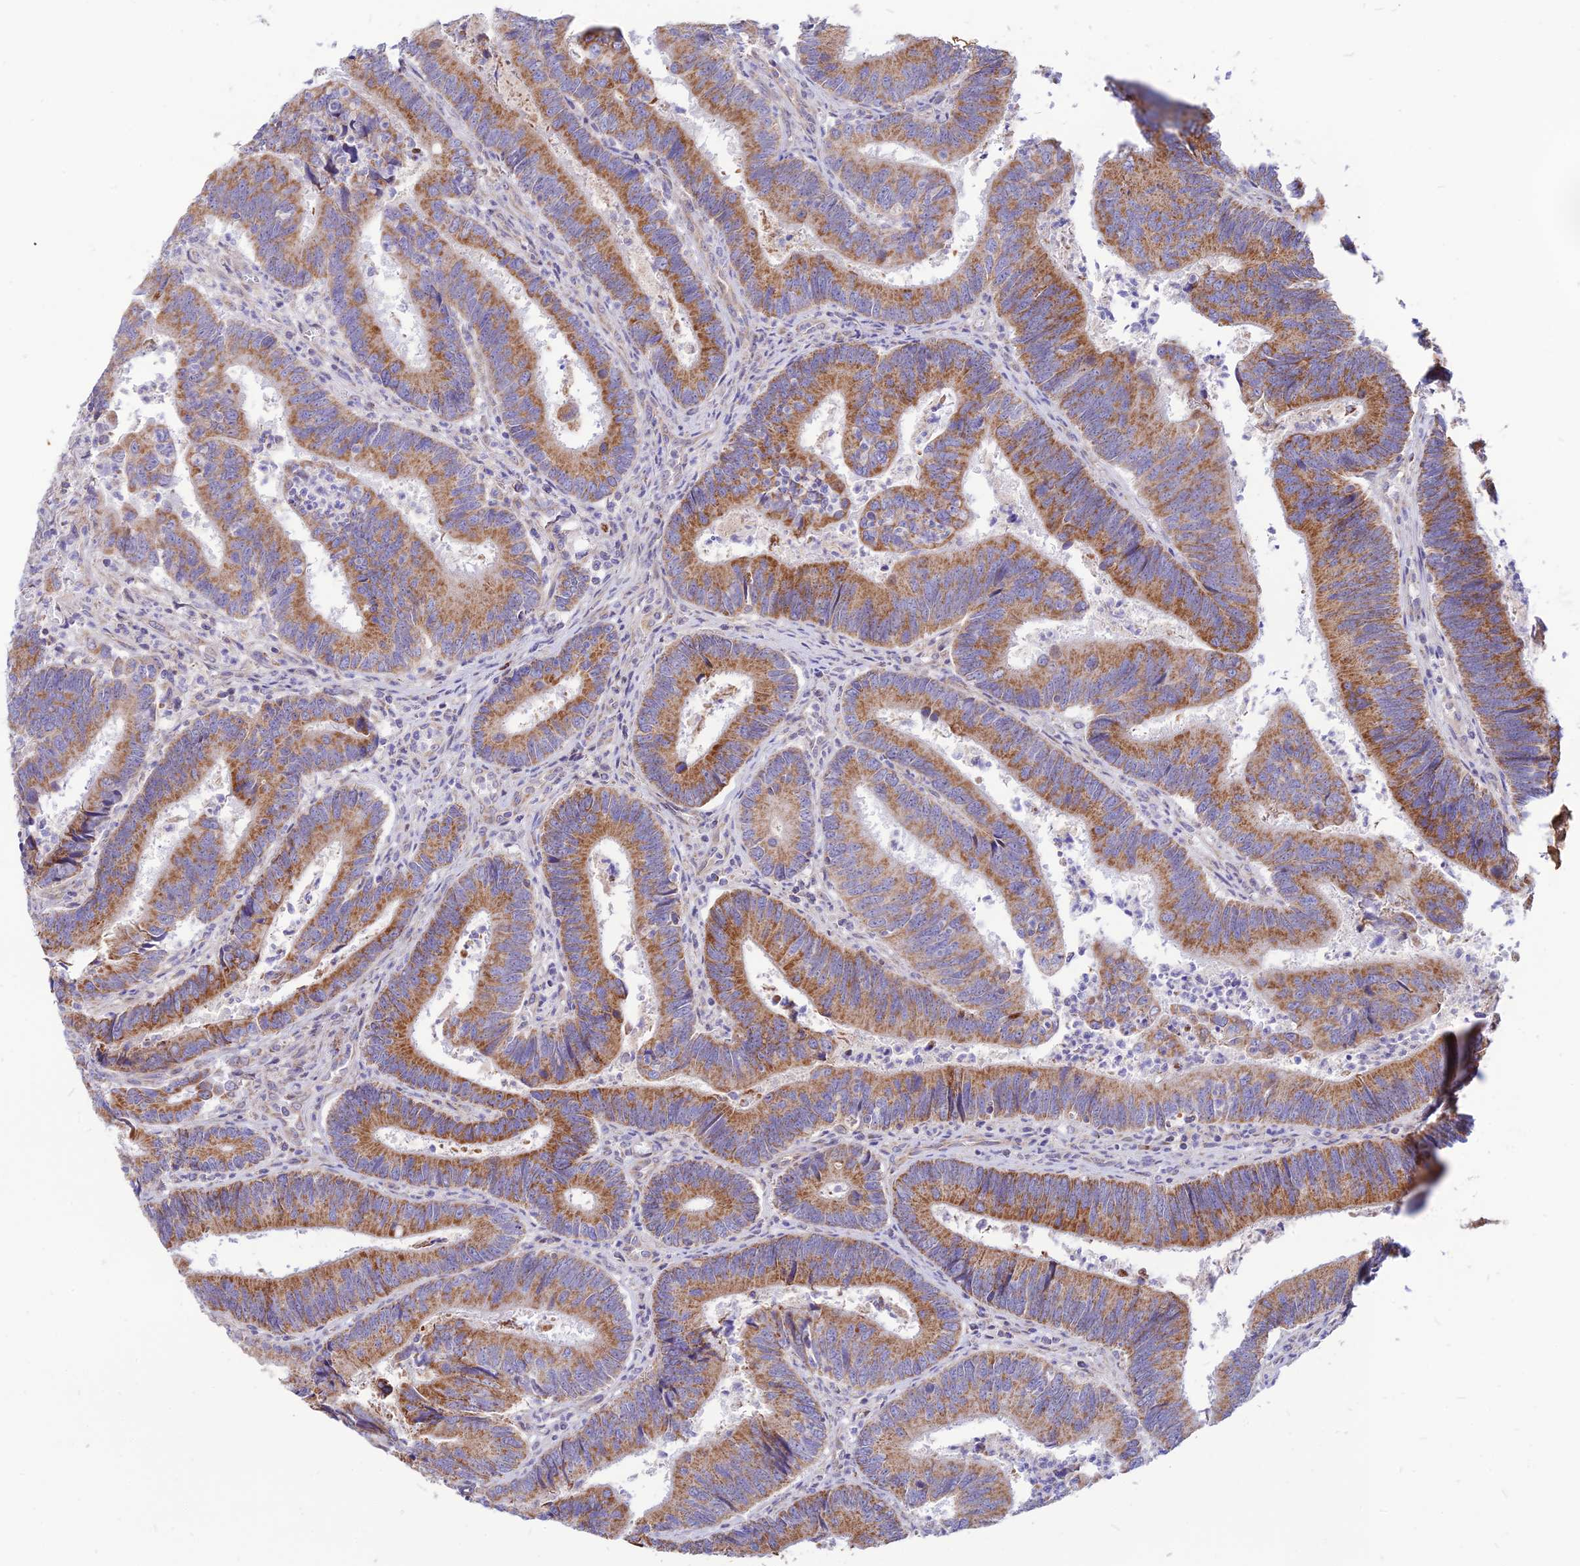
{"staining": {"intensity": "moderate", "quantity": ">75%", "location": "cytoplasmic/membranous"}, "tissue": "colorectal cancer", "cell_type": "Tumor cells", "image_type": "cancer", "snomed": [{"axis": "morphology", "description": "Adenocarcinoma, NOS"}, {"axis": "topography", "description": "Colon"}], "caption": "The photomicrograph reveals immunohistochemical staining of colorectal cancer (adenocarcinoma). There is moderate cytoplasmic/membranous positivity is identified in about >75% of tumor cells.", "gene": "ECI1", "patient": {"sex": "female", "age": 67}}